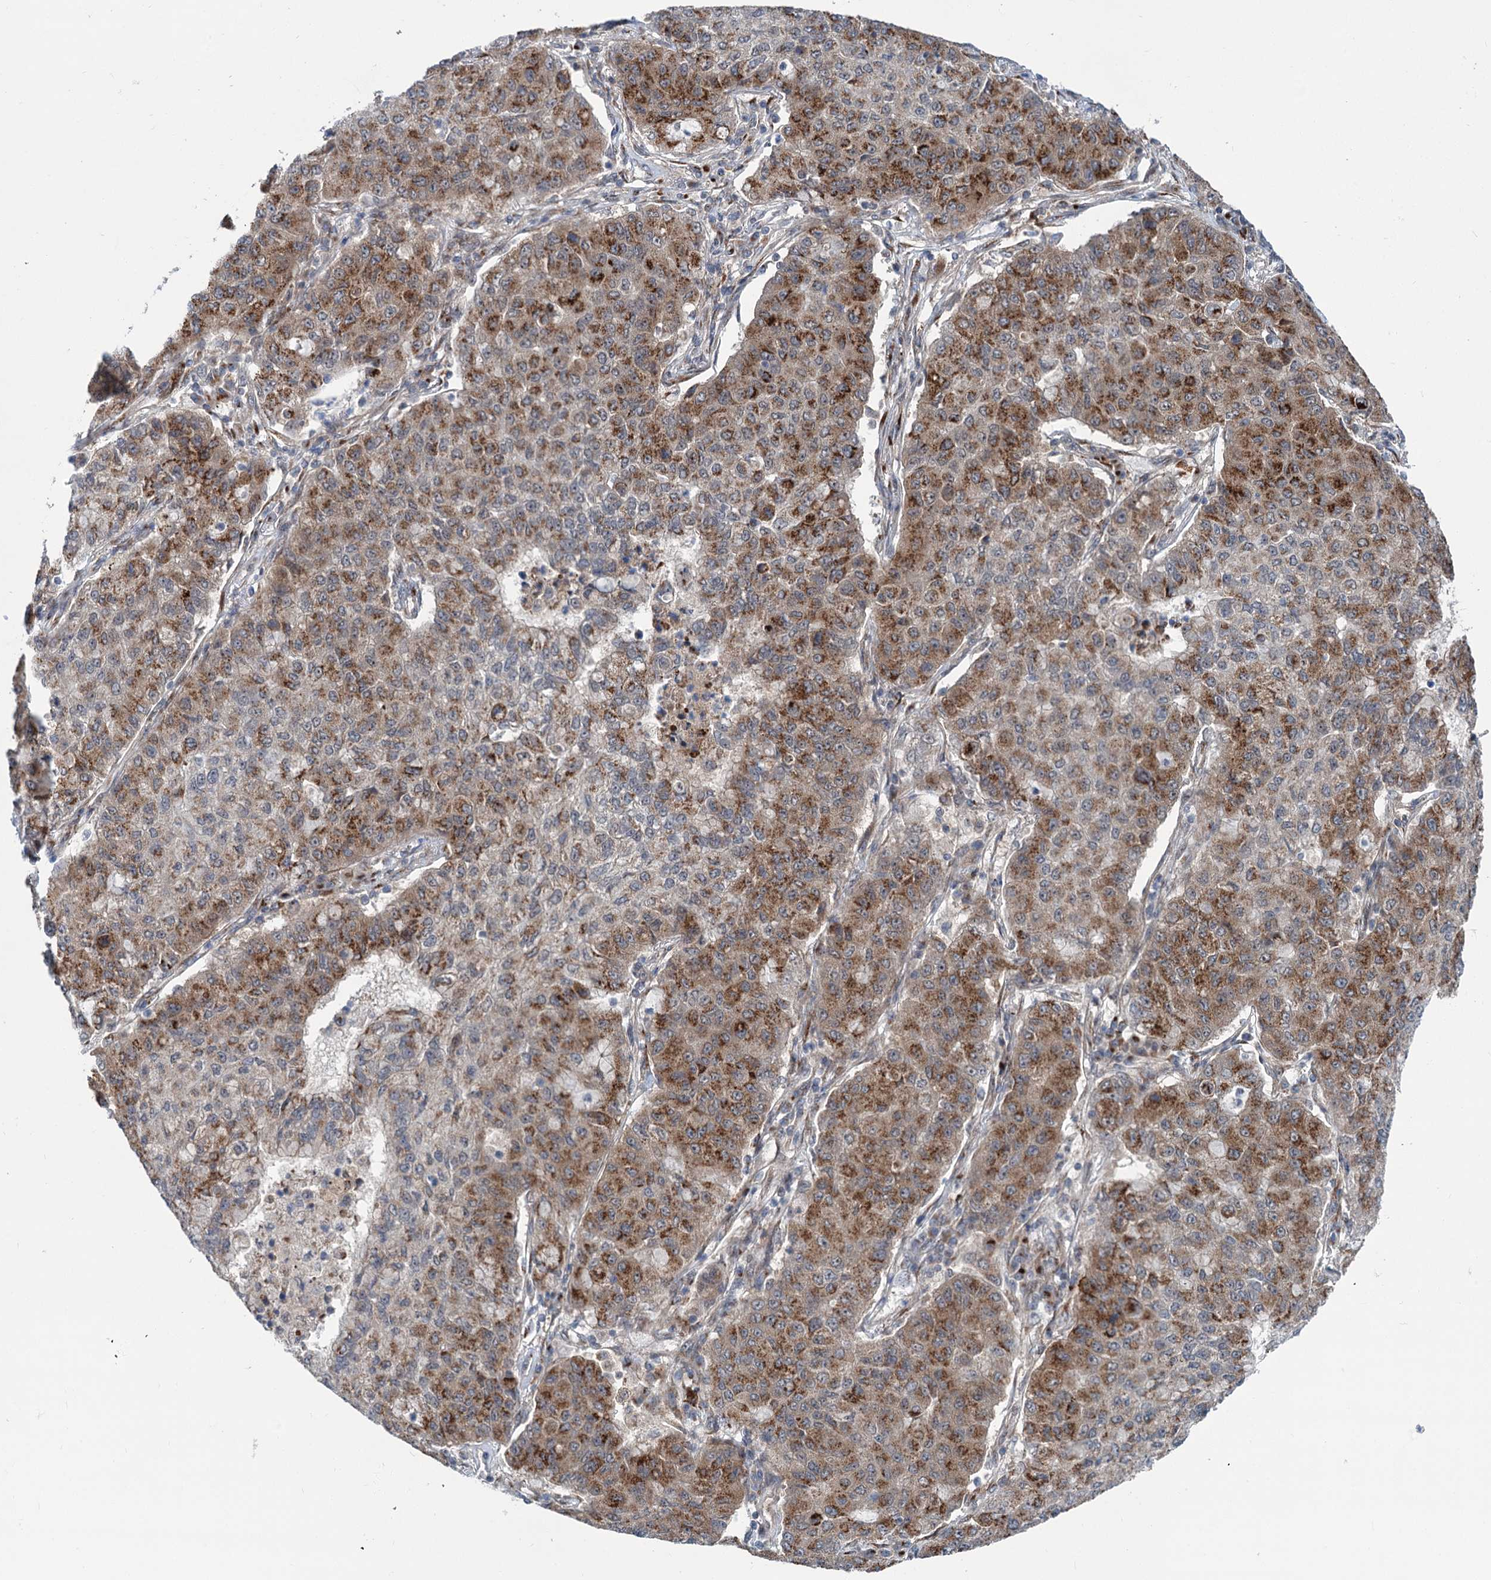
{"staining": {"intensity": "moderate", "quantity": ">75%", "location": "cytoplasmic/membranous"}, "tissue": "lung cancer", "cell_type": "Tumor cells", "image_type": "cancer", "snomed": [{"axis": "morphology", "description": "Squamous cell carcinoma, NOS"}, {"axis": "topography", "description": "Lung"}], "caption": "Tumor cells display moderate cytoplasmic/membranous expression in approximately >75% of cells in squamous cell carcinoma (lung).", "gene": "ELP4", "patient": {"sex": "male", "age": 74}}